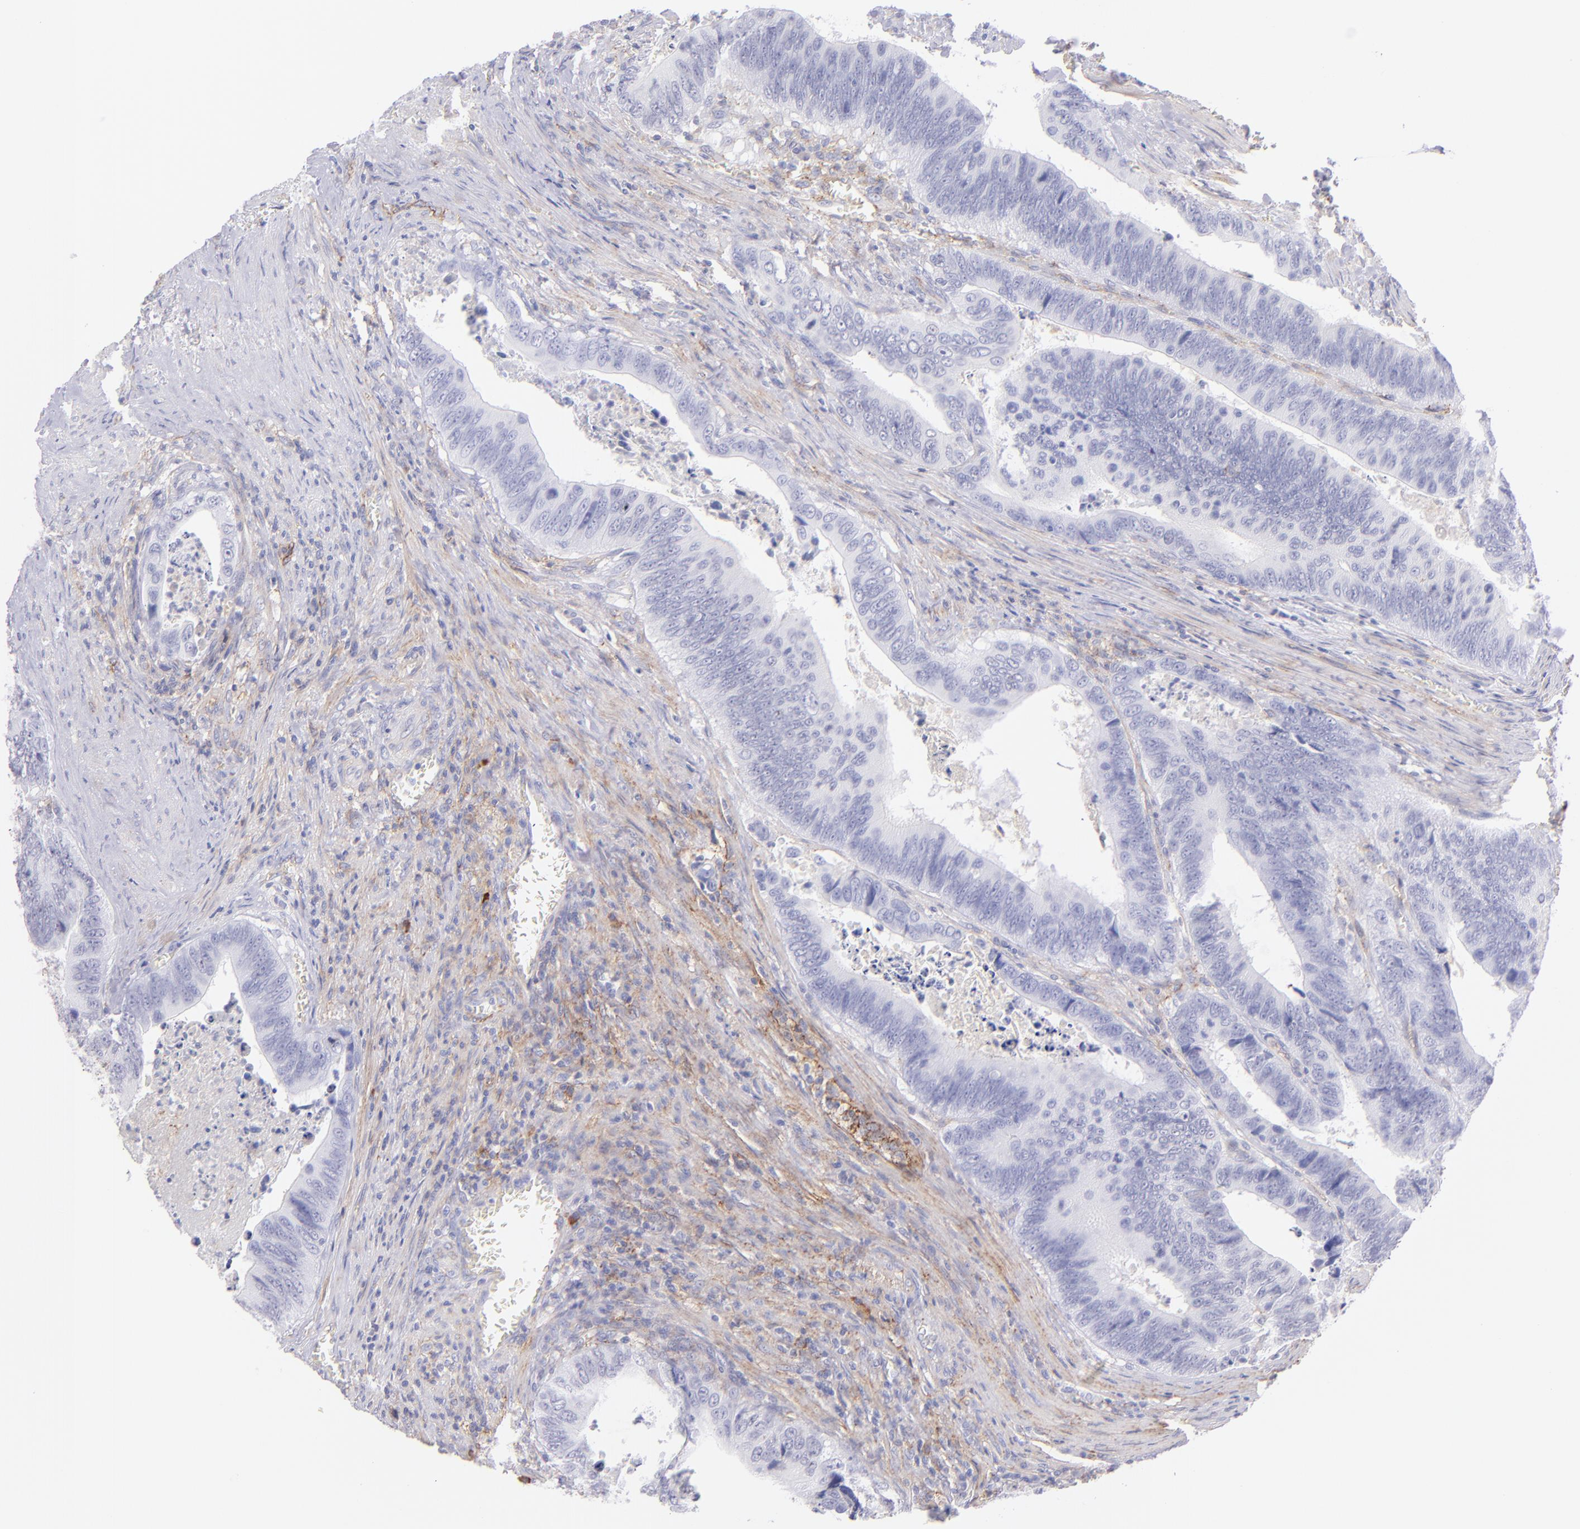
{"staining": {"intensity": "negative", "quantity": "none", "location": "none"}, "tissue": "colorectal cancer", "cell_type": "Tumor cells", "image_type": "cancer", "snomed": [{"axis": "morphology", "description": "Adenocarcinoma, NOS"}, {"axis": "topography", "description": "Colon"}], "caption": "A histopathology image of adenocarcinoma (colorectal) stained for a protein displays no brown staining in tumor cells.", "gene": "CD81", "patient": {"sex": "male", "age": 72}}